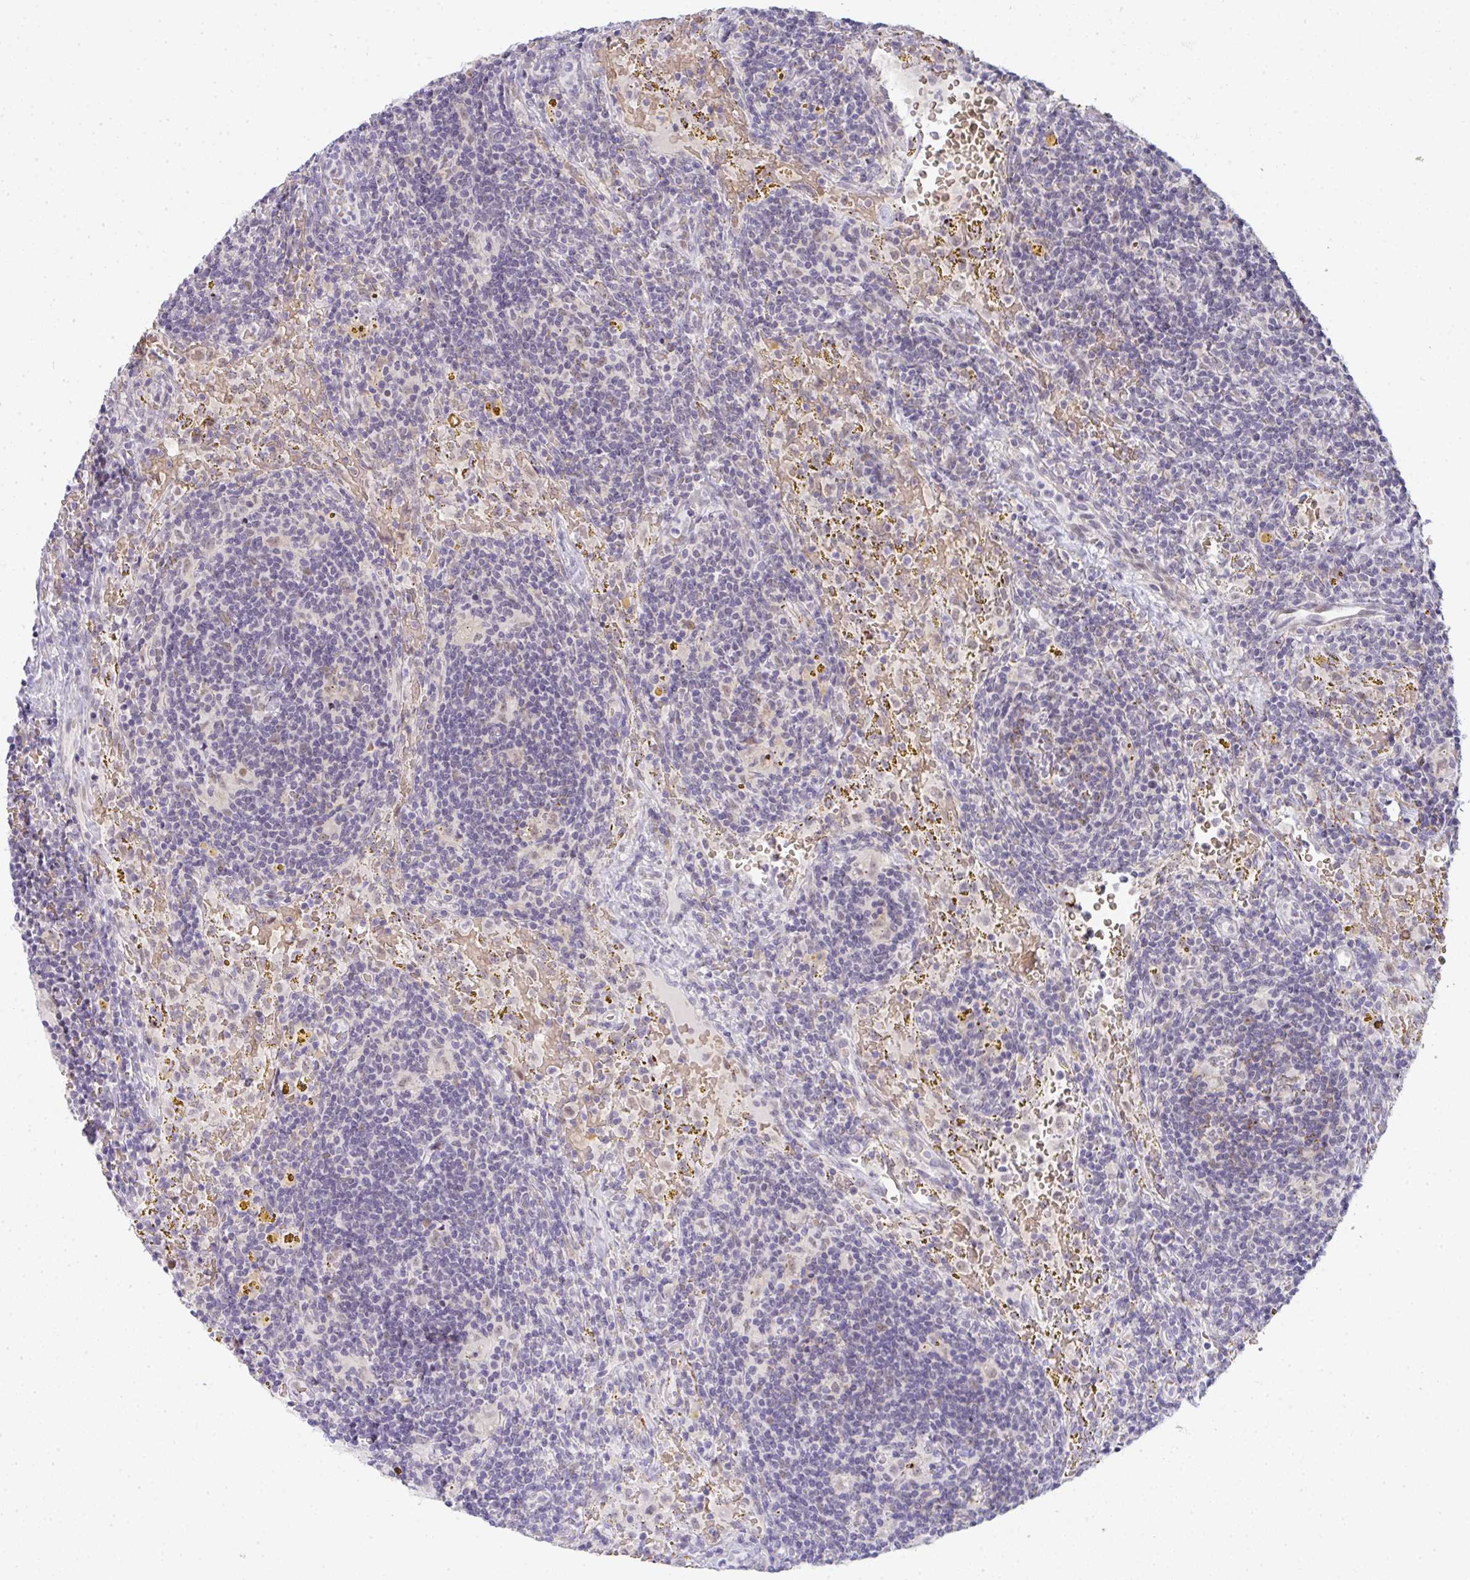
{"staining": {"intensity": "negative", "quantity": "none", "location": "none"}, "tissue": "lymphoma", "cell_type": "Tumor cells", "image_type": "cancer", "snomed": [{"axis": "morphology", "description": "Malignant lymphoma, non-Hodgkin's type, Low grade"}, {"axis": "topography", "description": "Spleen"}], "caption": "Immunohistochemical staining of human lymphoma reveals no significant expression in tumor cells. (DAB immunohistochemistry with hematoxylin counter stain).", "gene": "TNMD", "patient": {"sex": "female", "age": 70}}